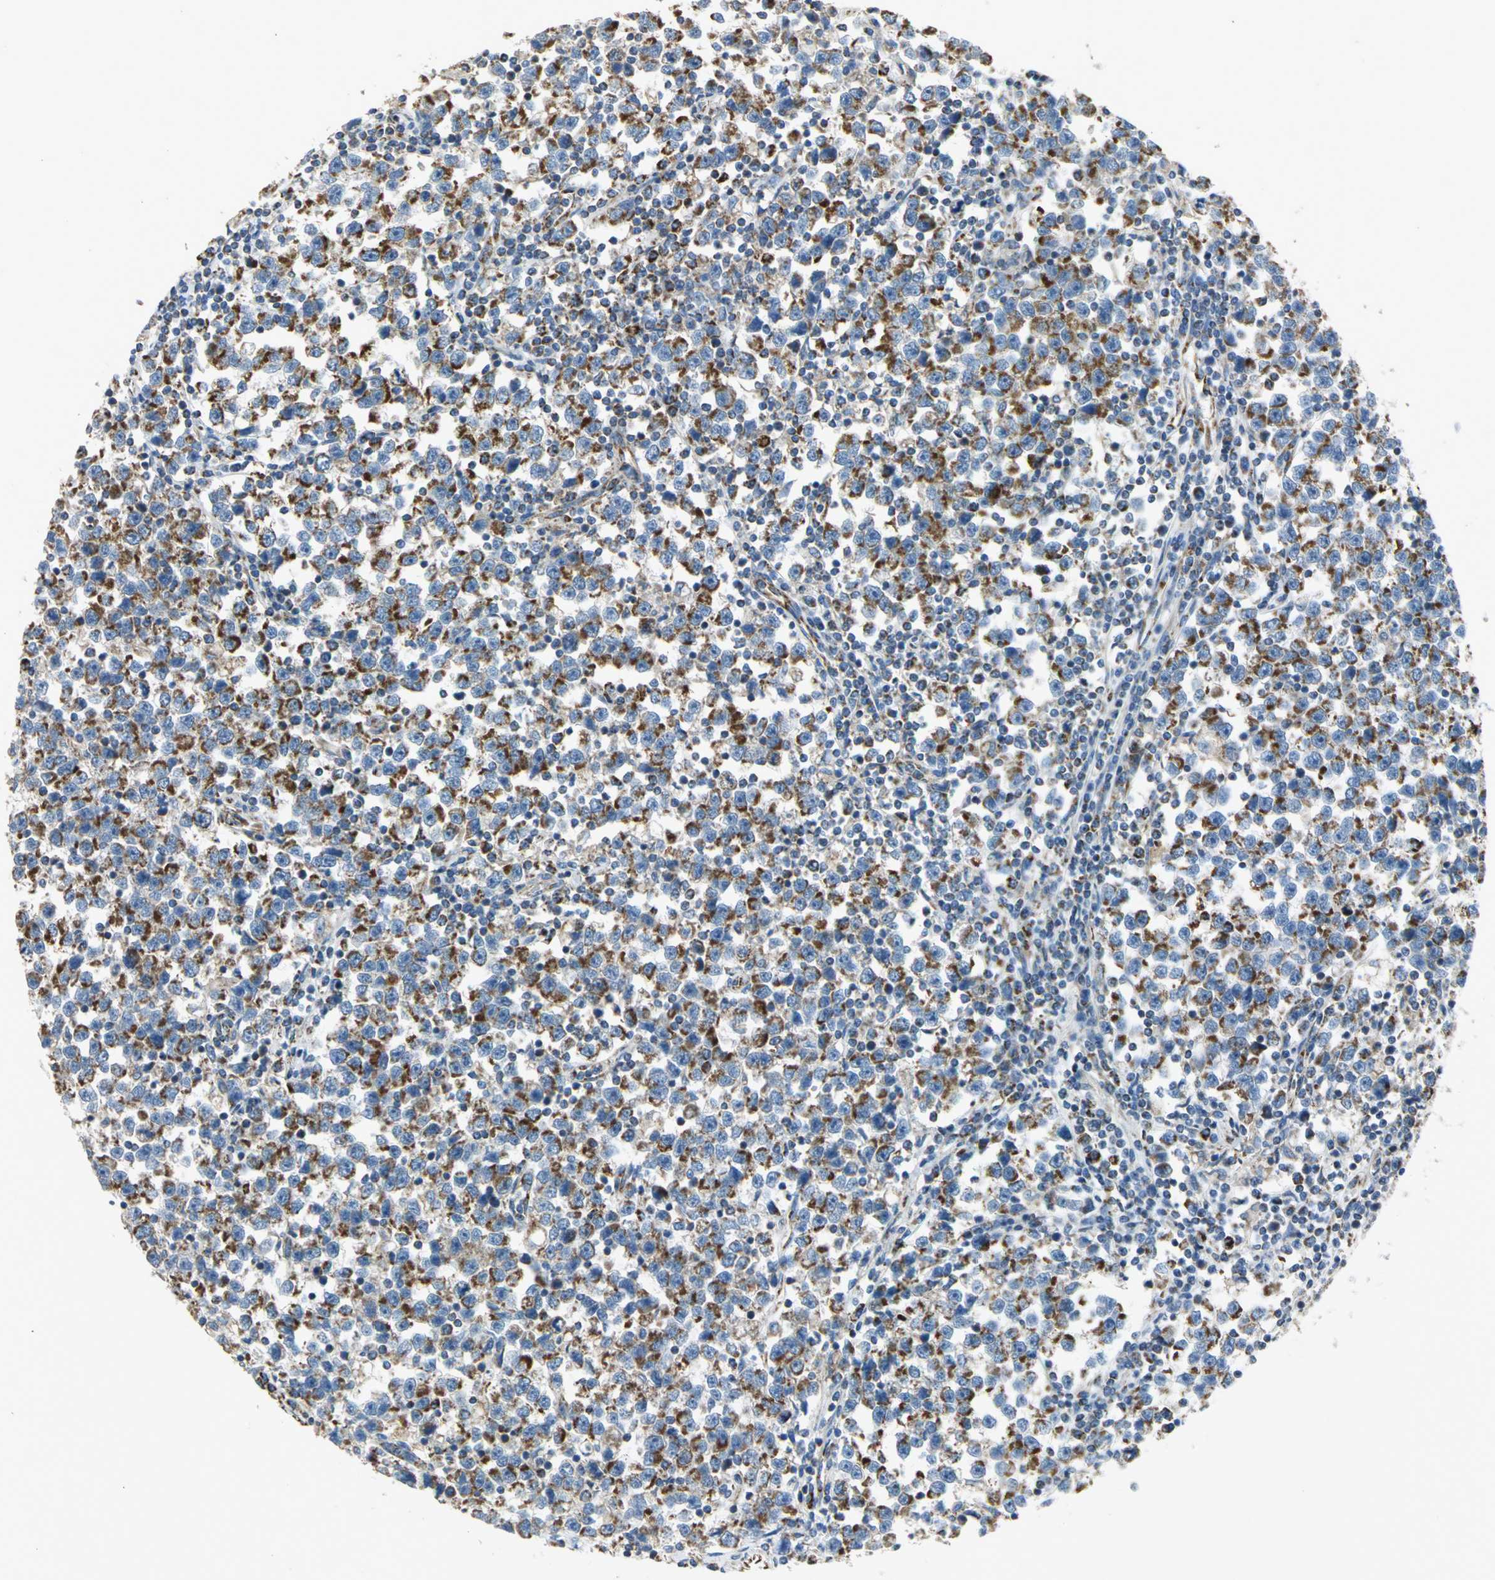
{"staining": {"intensity": "strong", "quantity": ">75%", "location": "cytoplasmic/membranous"}, "tissue": "testis cancer", "cell_type": "Tumor cells", "image_type": "cancer", "snomed": [{"axis": "morphology", "description": "Seminoma, NOS"}, {"axis": "topography", "description": "Testis"}], "caption": "DAB immunohistochemical staining of testis cancer (seminoma) exhibits strong cytoplasmic/membranous protein expression in about >75% of tumor cells. (IHC, brightfield microscopy, high magnification).", "gene": "NDUFB5", "patient": {"sex": "male", "age": 43}}